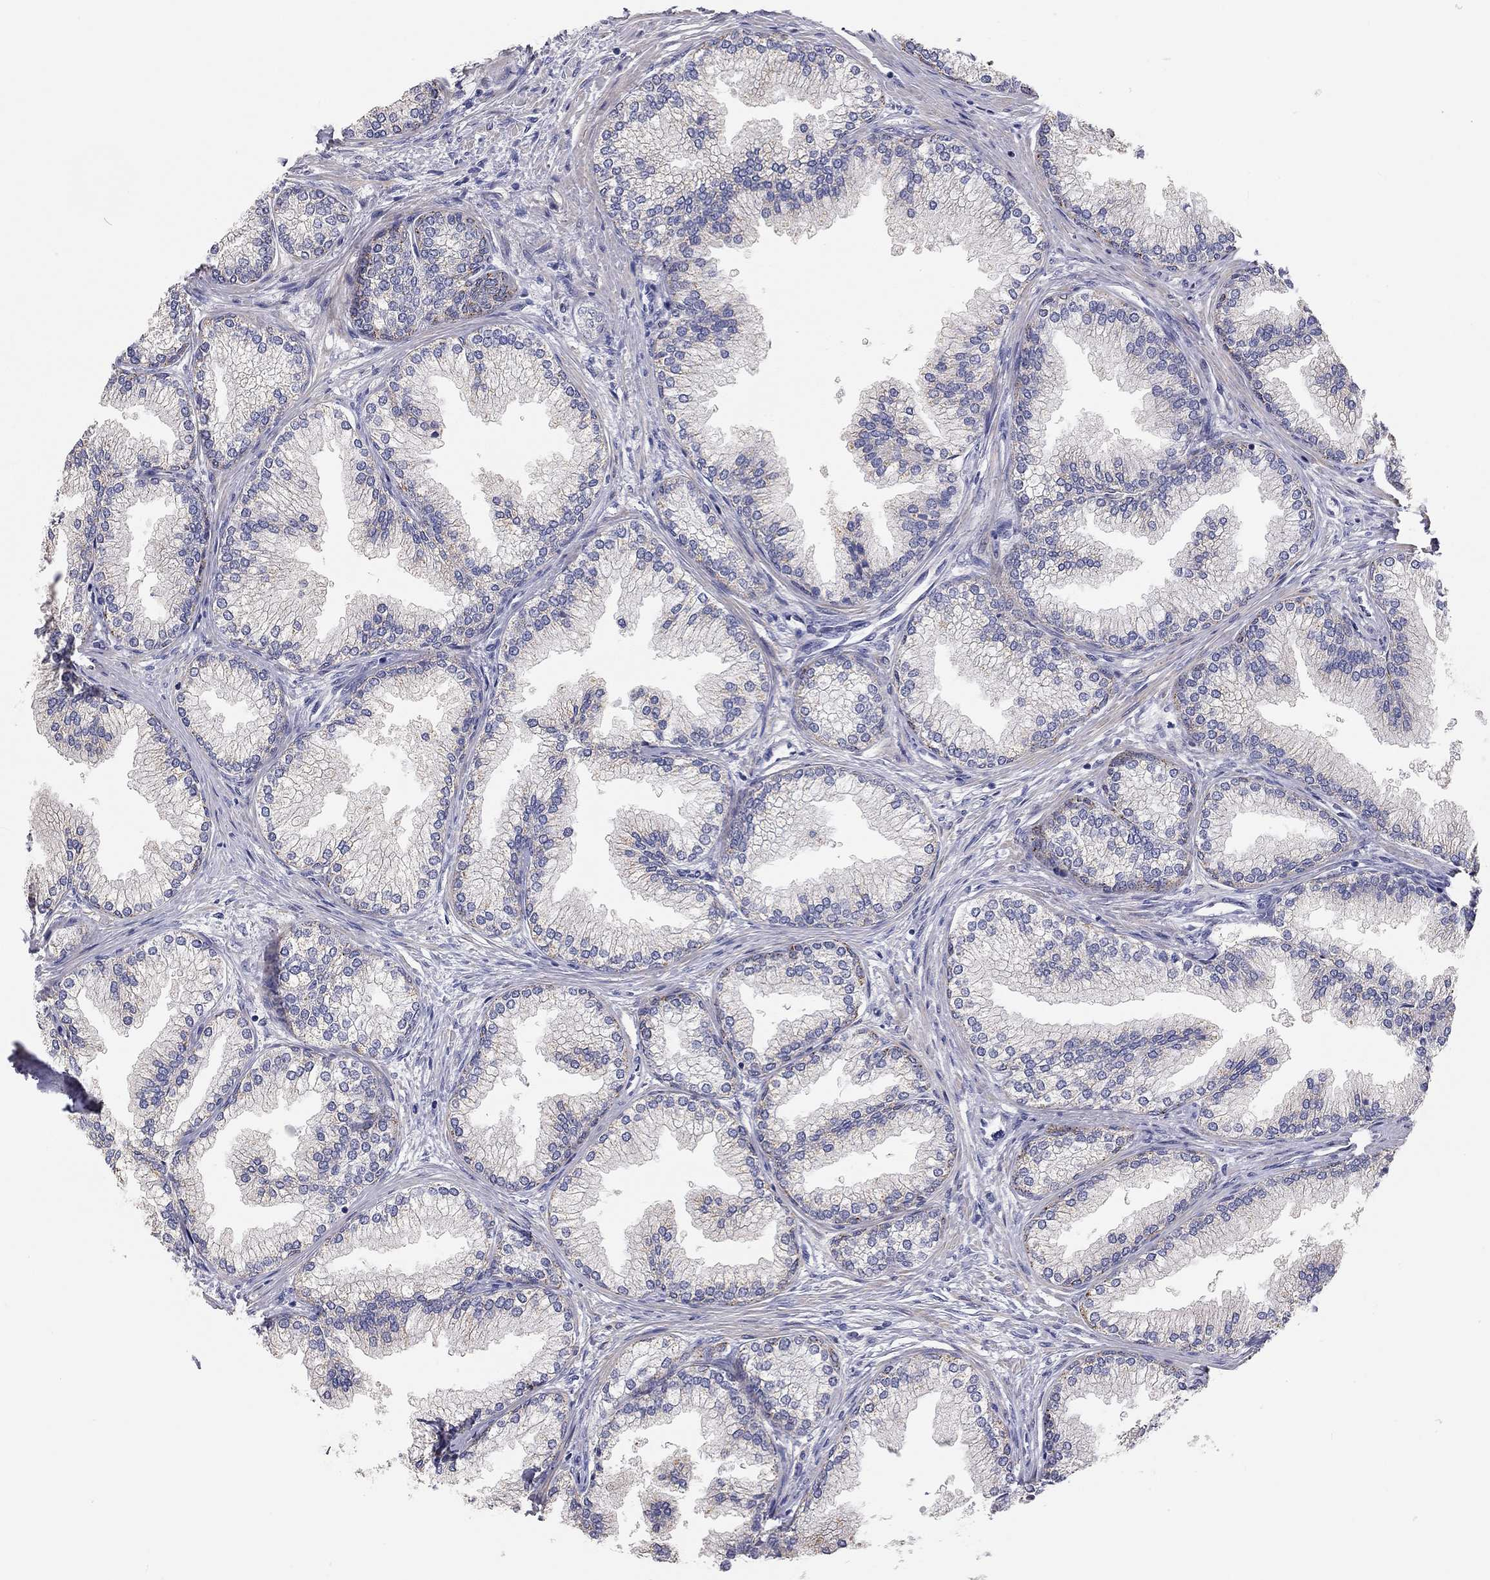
{"staining": {"intensity": "negative", "quantity": "none", "location": "none"}, "tissue": "prostate", "cell_type": "Glandular cells", "image_type": "normal", "snomed": [{"axis": "morphology", "description": "Normal tissue, NOS"}, {"axis": "topography", "description": "Prostate"}], "caption": "DAB immunohistochemical staining of benign prostate shows no significant positivity in glandular cells.", "gene": "PAPSS2", "patient": {"sex": "male", "age": 72}}